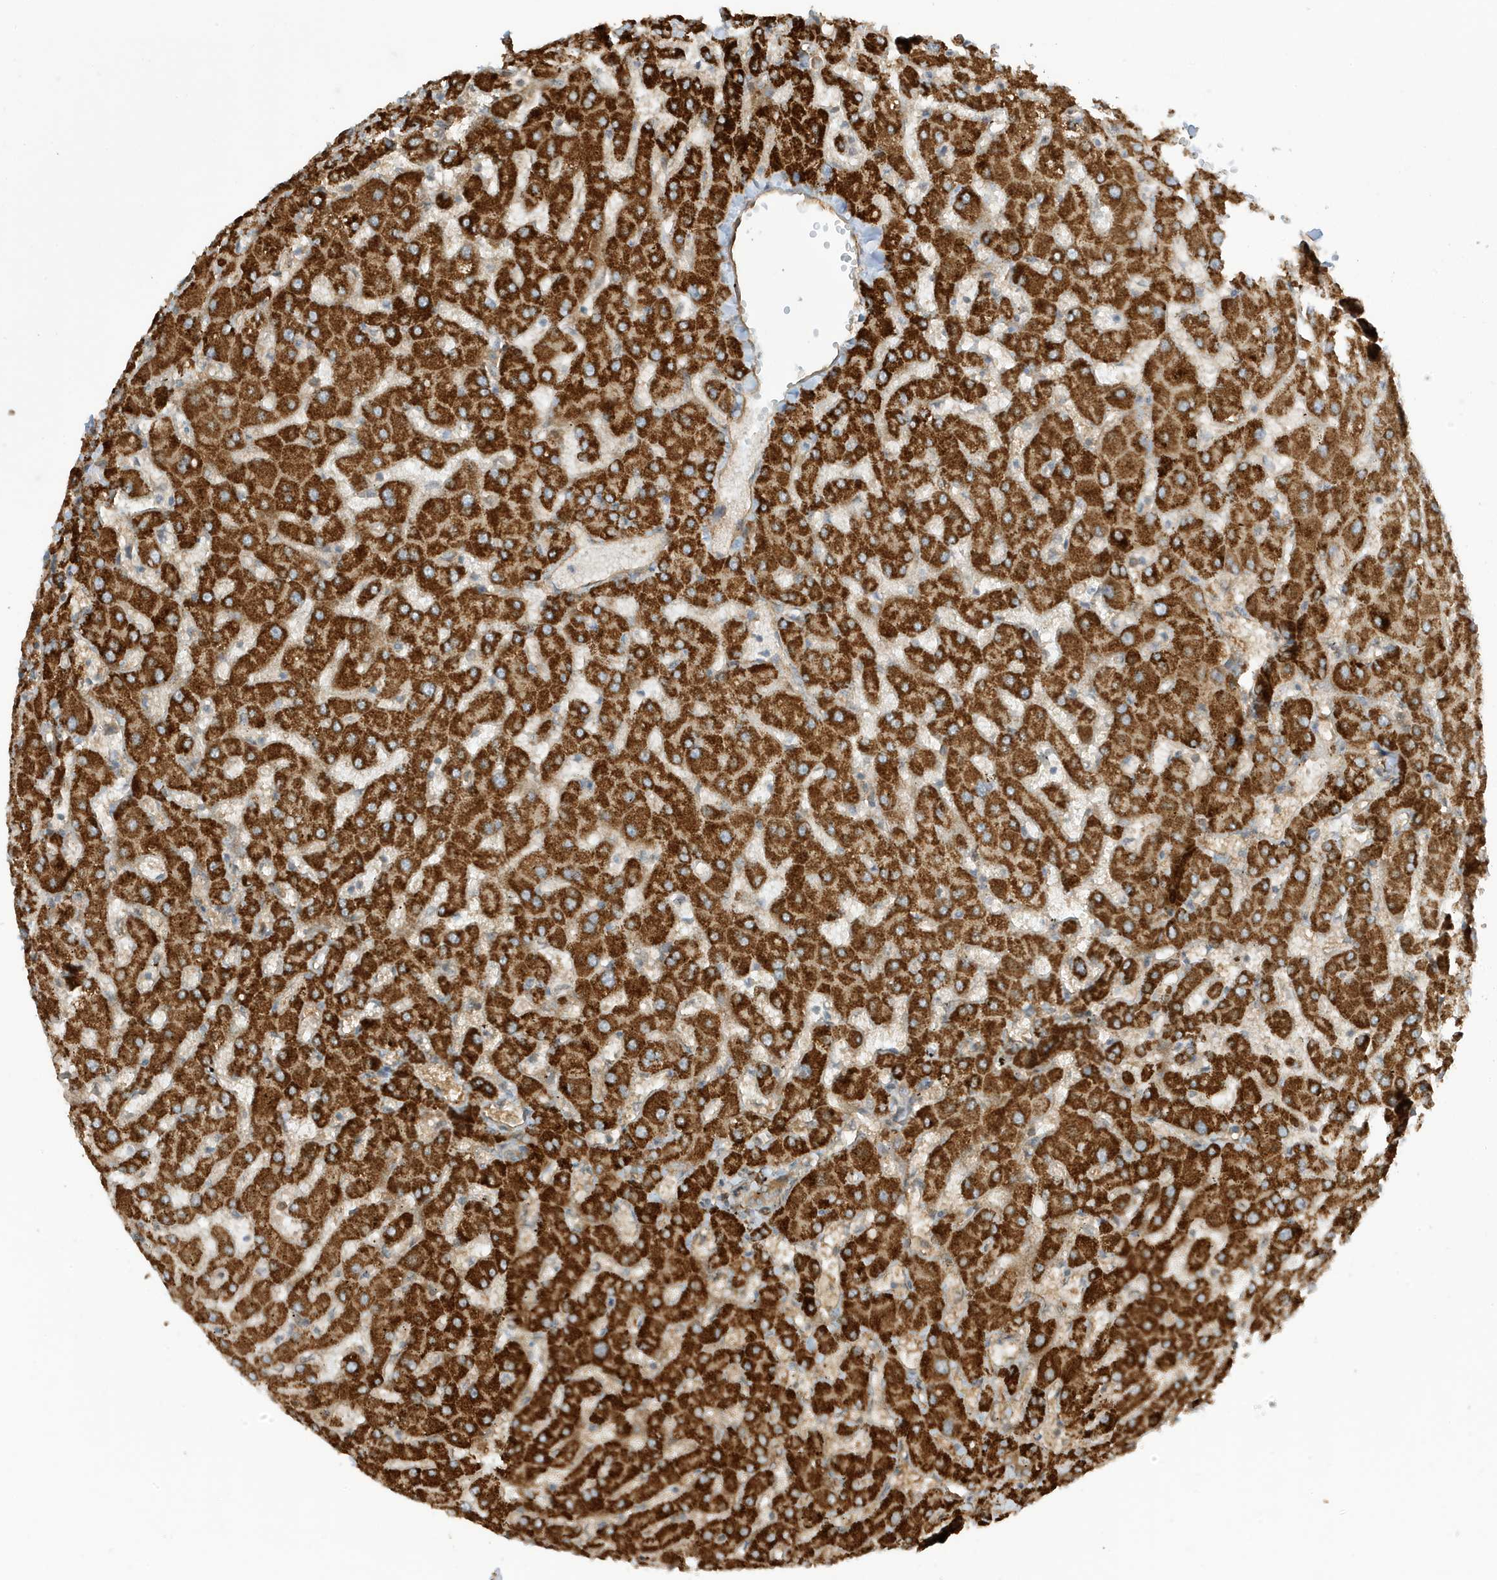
{"staining": {"intensity": "moderate", "quantity": ">75%", "location": "cytoplasmic/membranous"}, "tissue": "liver", "cell_type": "Cholangiocytes", "image_type": "normal", "snomed": [{"axis": "morphology", "description": "Normal tissue, NOS"}, {"axis": "topography", "description": "Liver"}], "caption": "Human liver stained for a protein (brown) demonstrates moderate cytoplasmic/membranous positive positivity in about >75% of cholangiocytes.", "gene": "CDC42EP3", "patient": {"sex": "female", "age": 63}}